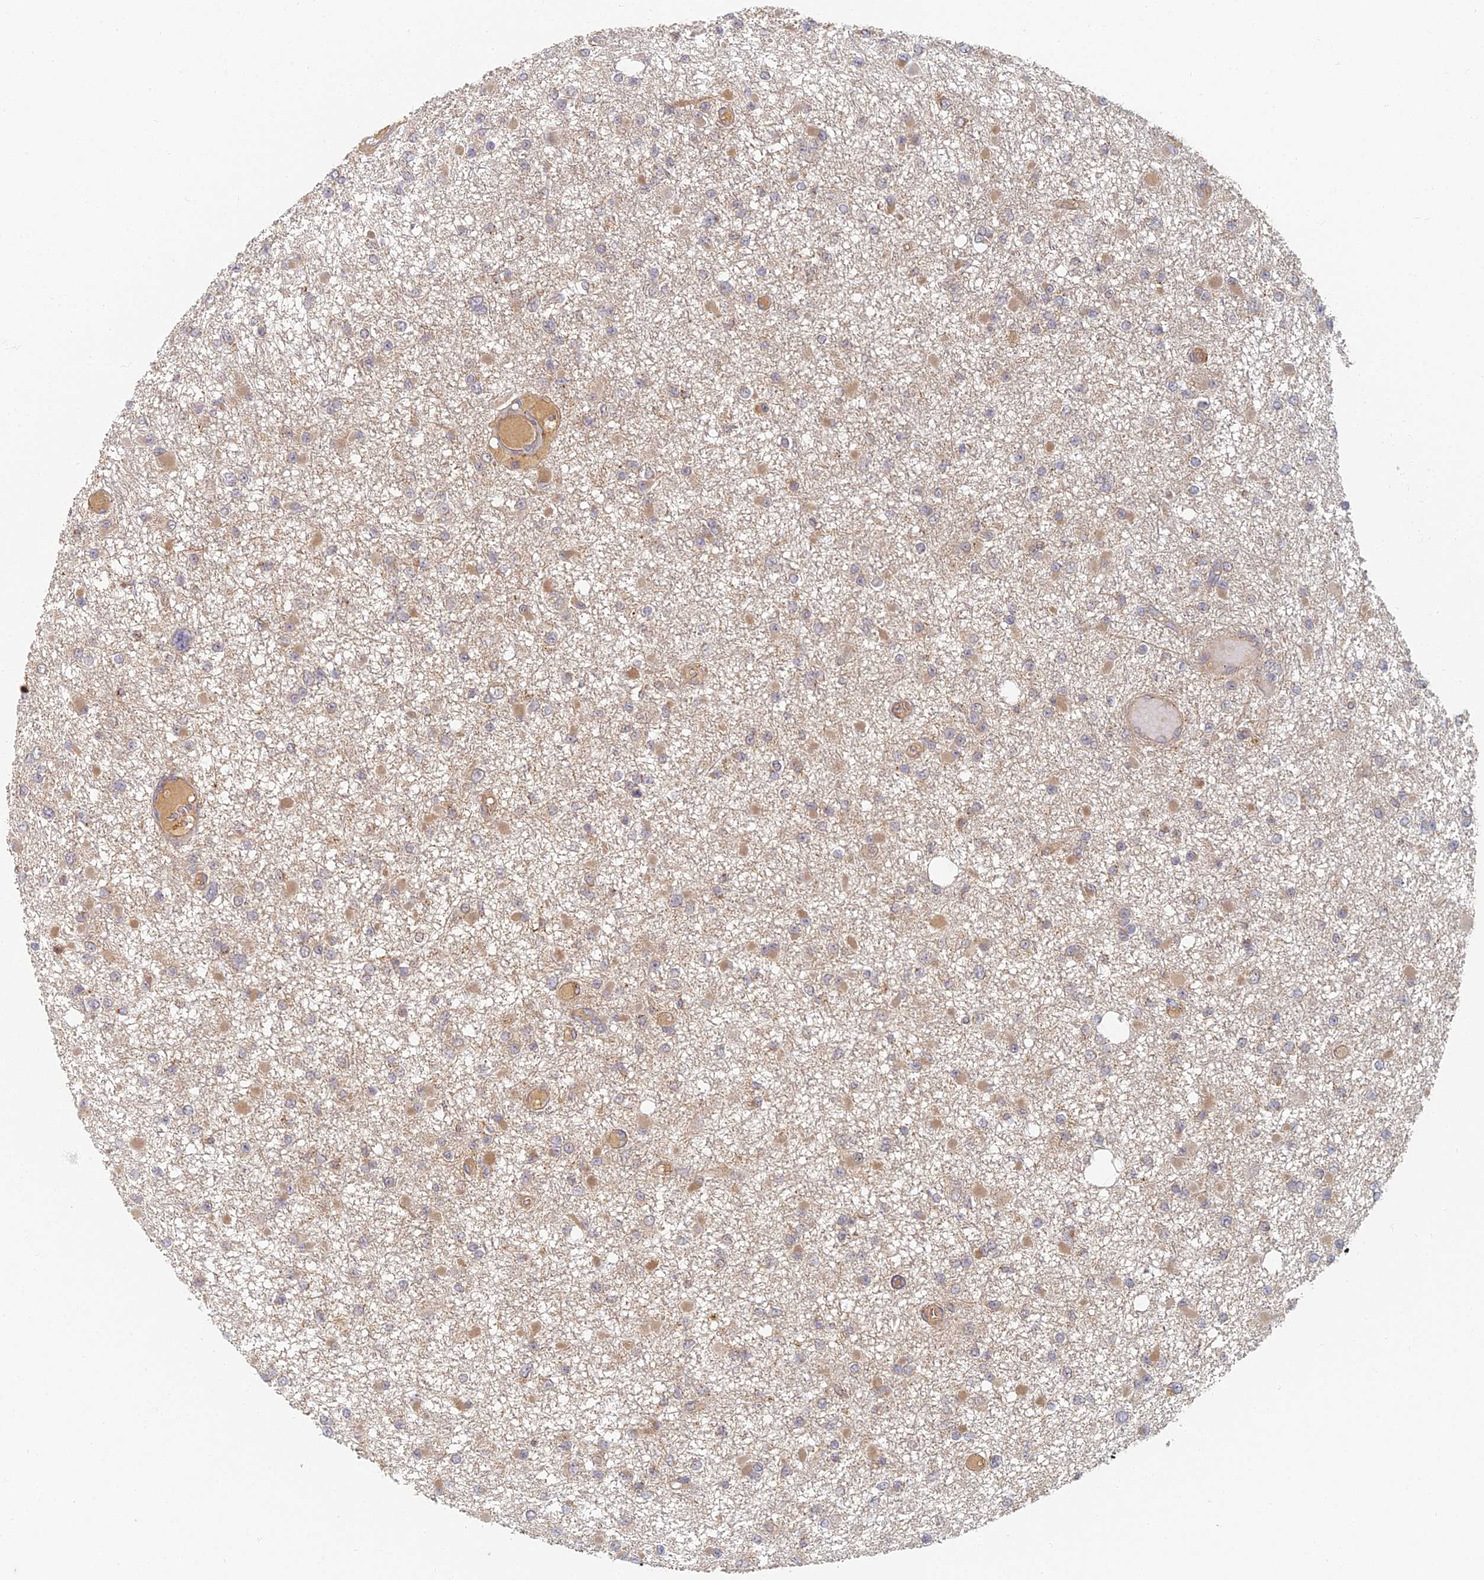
{"staining": {"intensity": "moderate", "quantity": "<25%", "location": "cytoplasmic/membranous"}, "tissue": "glioma", "cell_type": "Tumor cells", "image_type": "cancer", "snomed": [{"axis": "morphology", "description": "Glioma, malignant, Low grade"}, {"axis": "topography", "description": "Brain"}], "caption": "The photomicrograph demonstrates staining of low-grade glioma (malignant), revealing moderate cytoplasmic/membranous protein expression (brown color) within tumor cells.", "gene": "INO80D", "patient": {"sex": "female", "age": 22}}